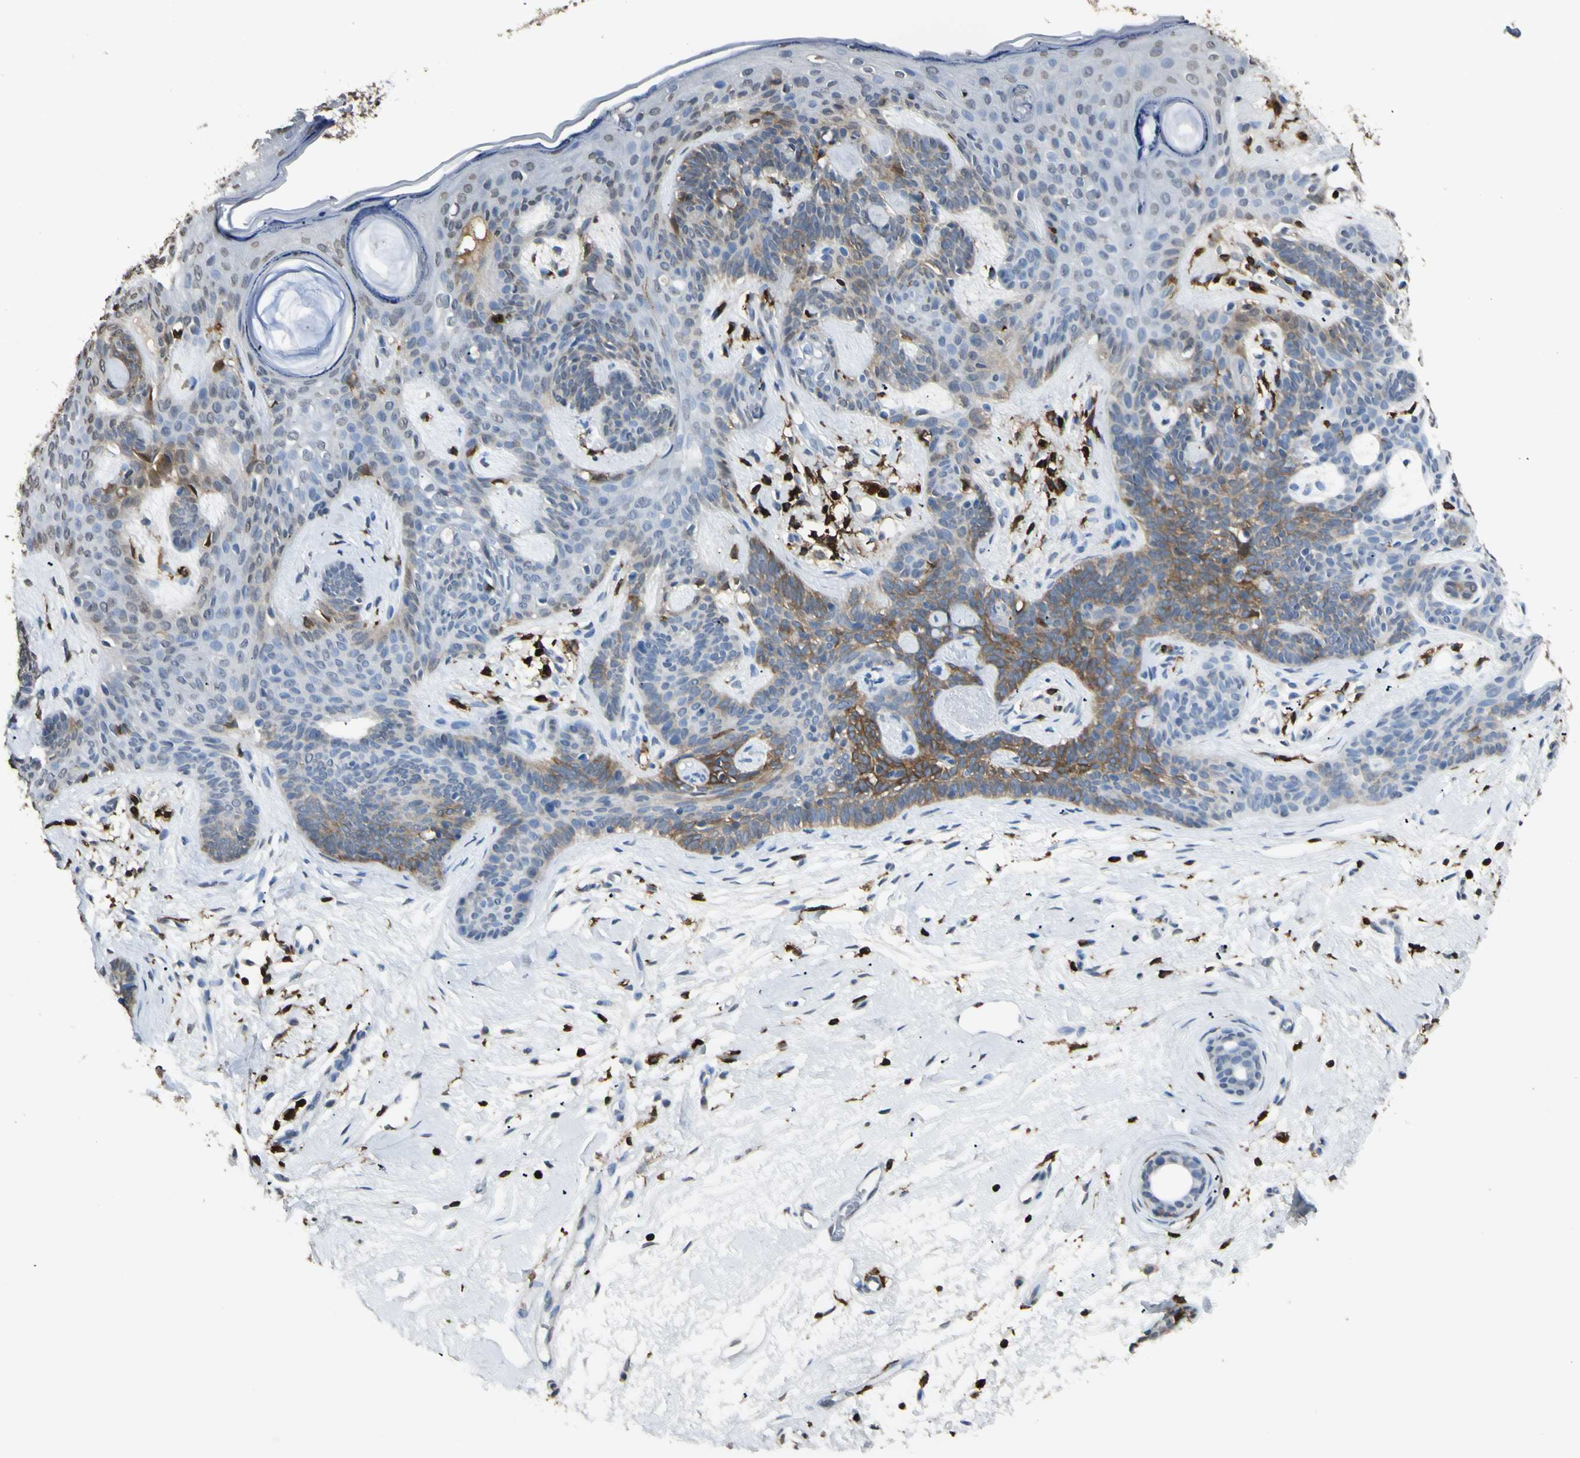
{"staining": {"intensity": "moderate", "quantity": "<25%", "location": "cytoplasmic/membranous"}, "tissue": "skin cancer", "cell_type": "Tumor cells", "image_type": "cancer", "snomed": [{"axis": "morphology", "description": "Developmental malformation"}, {"axis": "morphology", "description": "Basal cell carcinoma"}, {"axis": "topography", "description": "Skin"}], "caption": "Human skin basal cell carcinoma stained for a protein (brown) exhibits moderate cytoplasmic/membranous positive staining in about <25% of tumor cells.", "gene": "PSTPIP1", "patient": {"sex": "female", "age": 62}}